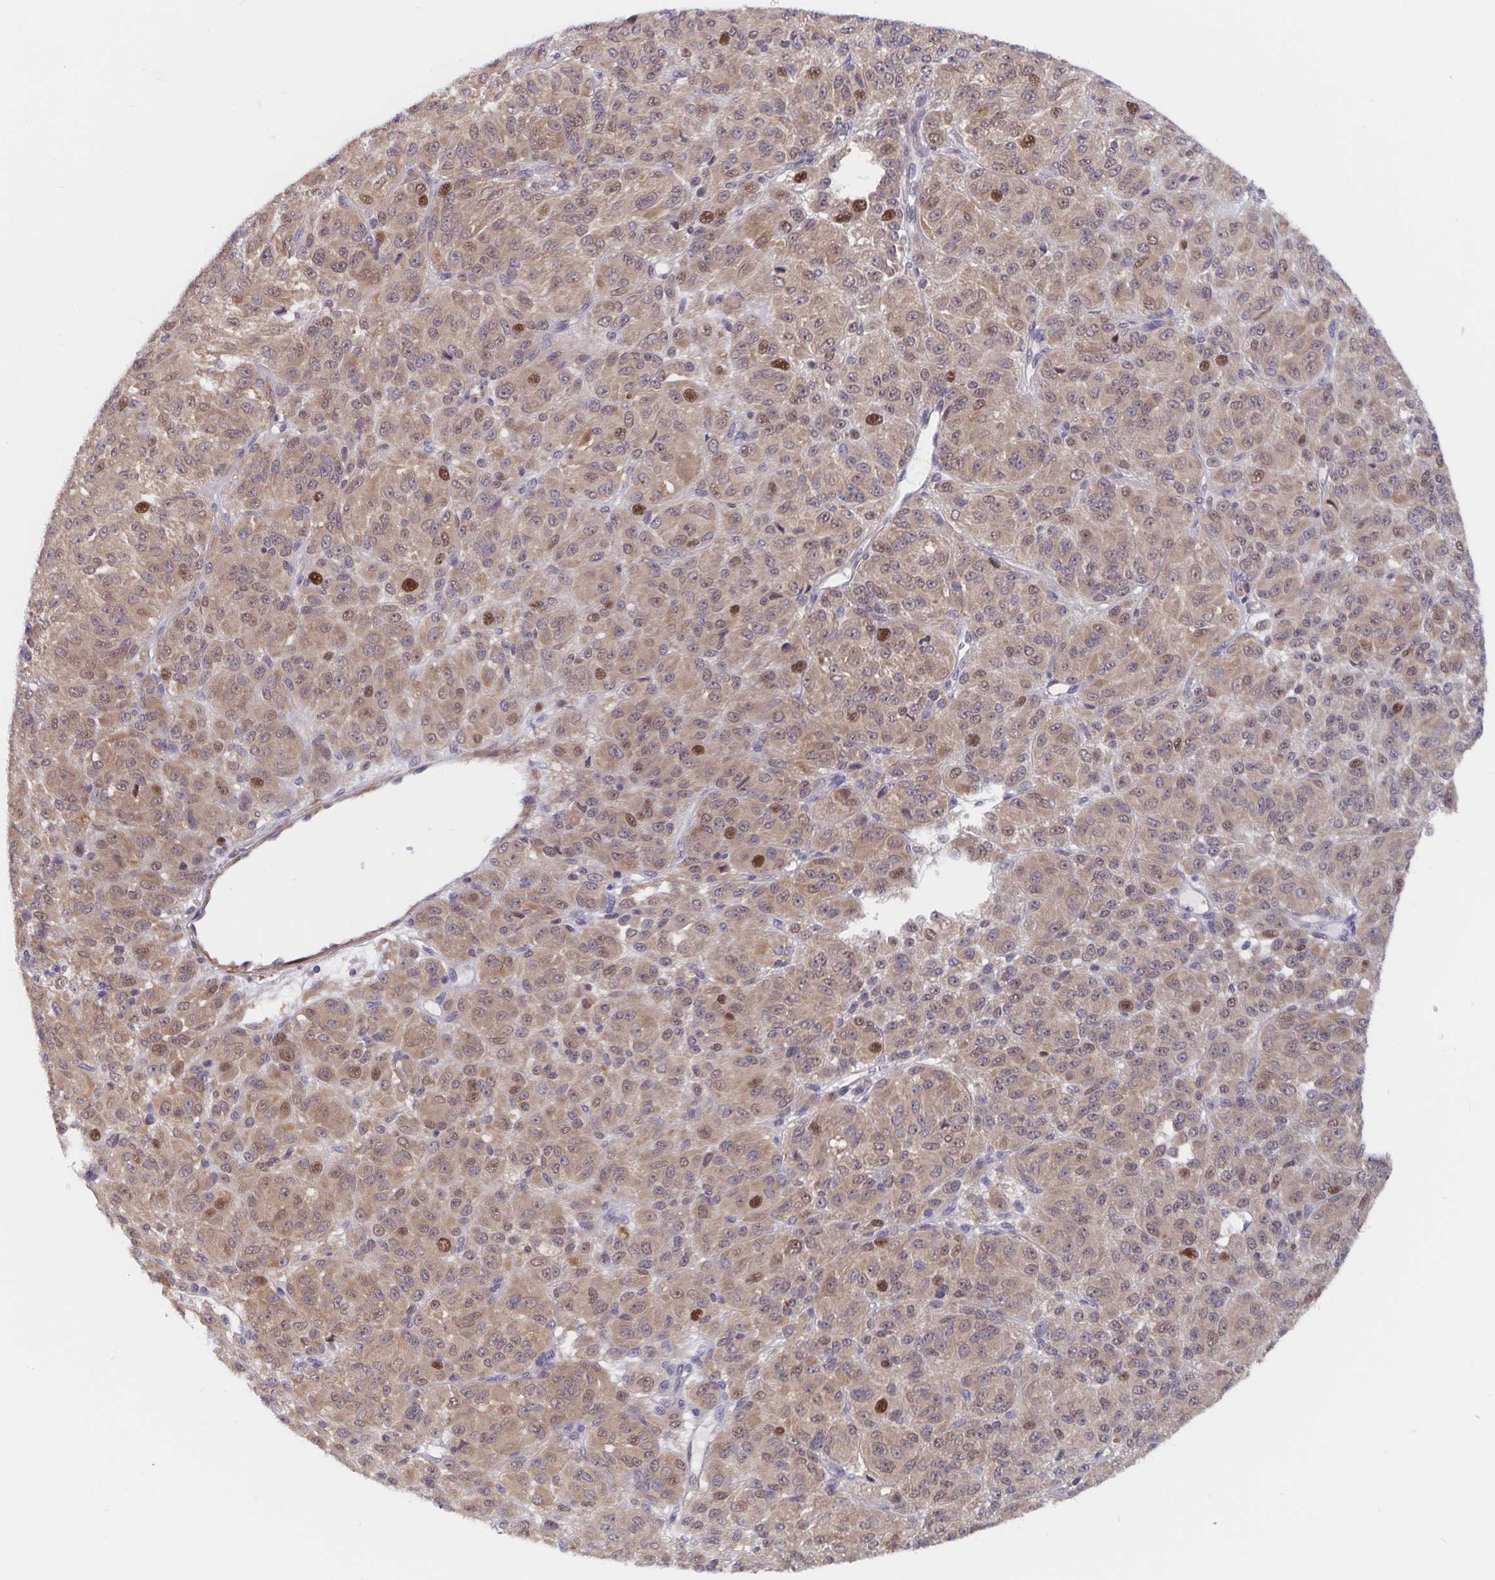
{"staining": {"intensity": "weak", "quantity": ">75%", "location": "cytoplasmic/membranous,nuclear"}, "tissue": "melanoma", "cell_type": "Tumor cells", "image_type": "cancer", "snomed": [{"axis": "morphology", "description": "Malignant melanoma, Metastatic site"}, {"axis": "topography", "description": "Brain"}], "caption": "This is a photomicrograph of immunohistochemistry (IHC) staining of malignant melanoma (metastatic site), which shows weak positivity in the cytoplasmic/membranous and nuclear of tumor cells.", "gene": "BAG6", "patient": {"sex": "female", "age": 56}}